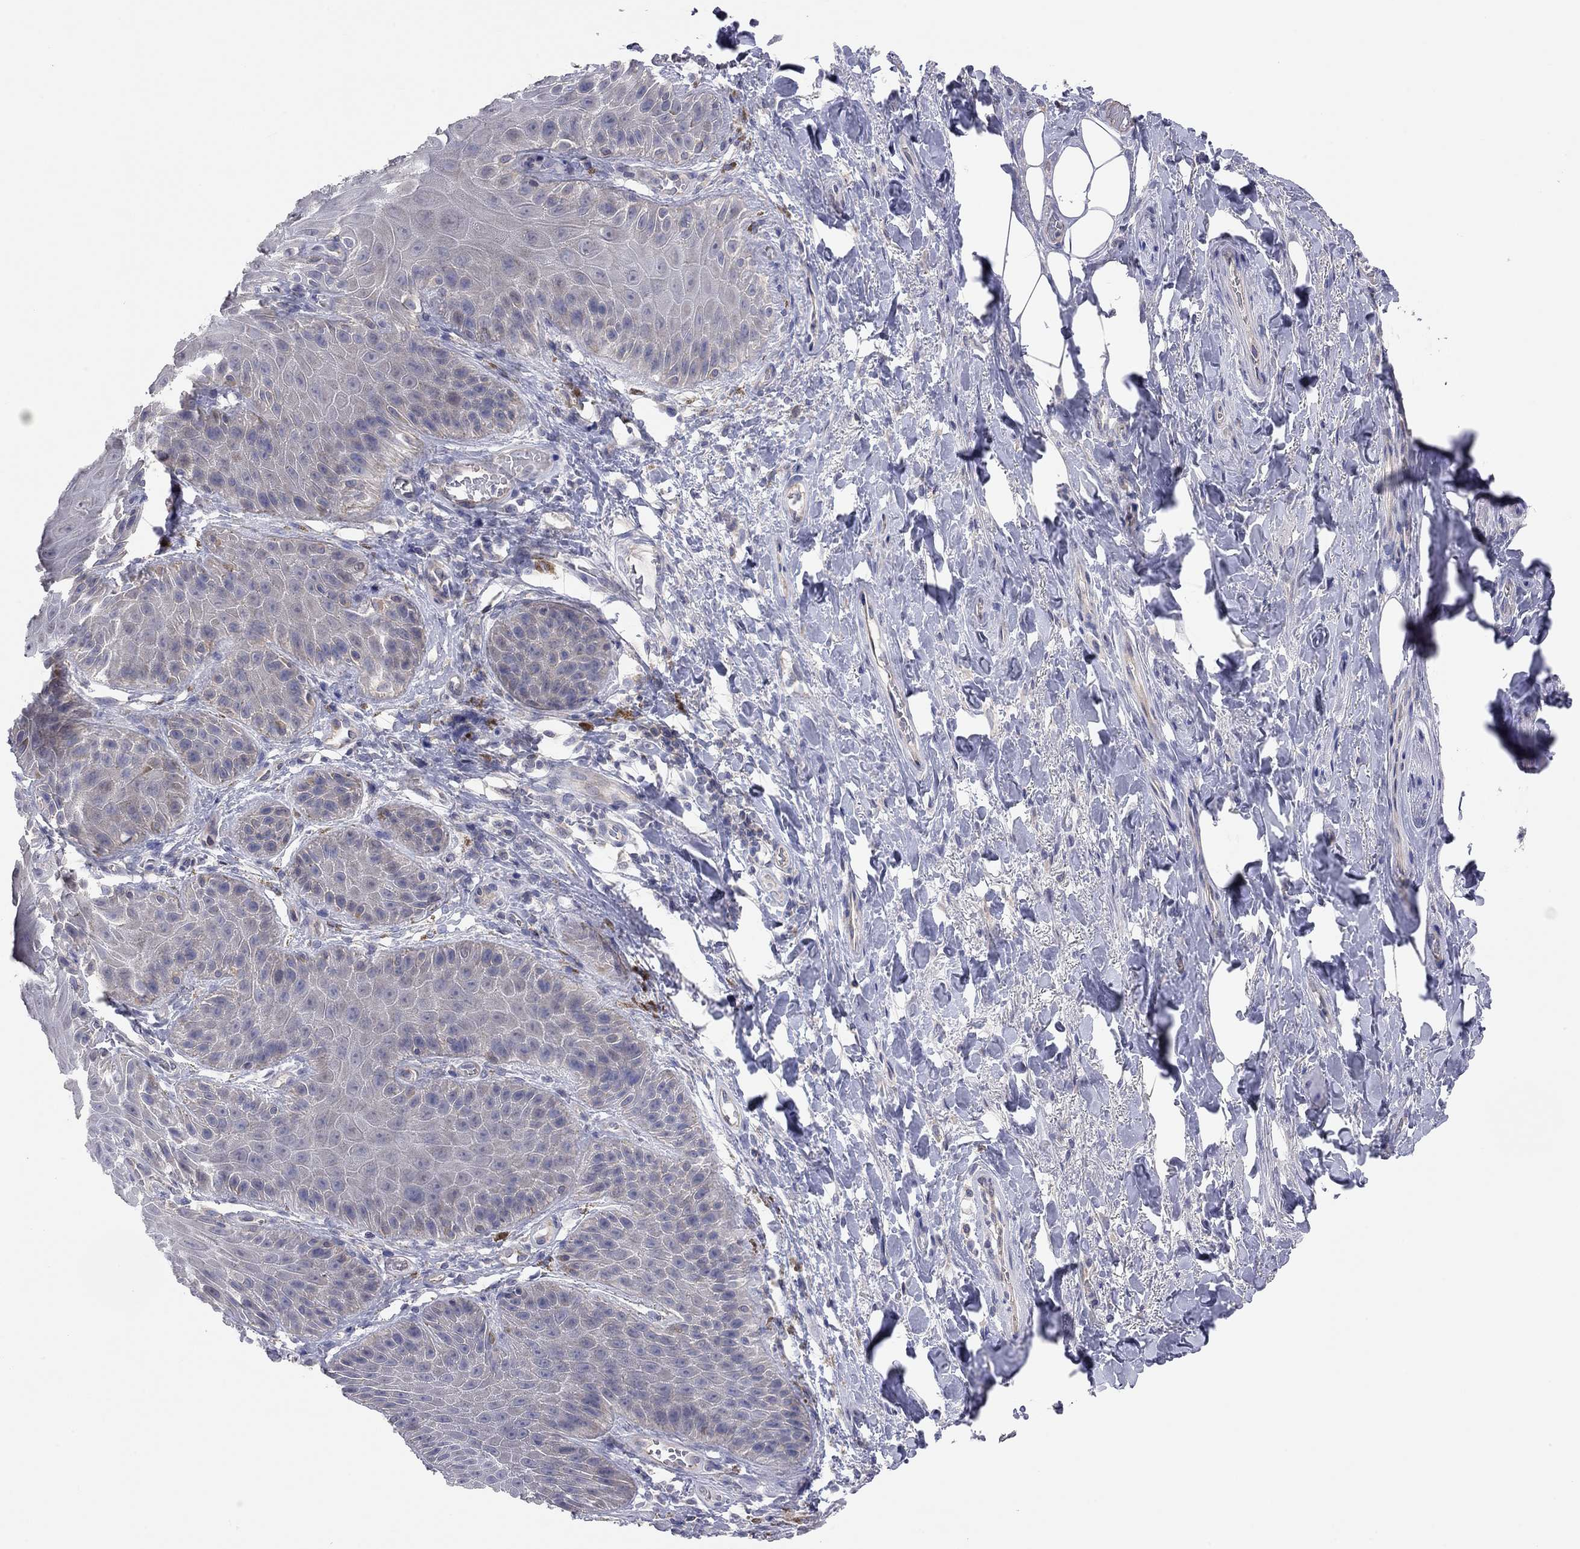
{"staining": {"intensity": "negative", "quantity": "none", "location": "none"}, "tissue": "skin", "cell_type": "Epidermal cells", "image_type": "normal", "snomed": [{"axis": "morphology", "description": "Normal tissue, NOS"}, {"axis": "topography", "description": "Anal"}, {"axis": "topography", "description": "Peripheral nerve tissue"}], "caption": "This is an IHC micrograph of unremarkable skin. There is no expression in epidermal cells.", "gene": "KCNB1", "patient": {"sex": "male", "age": 53}}